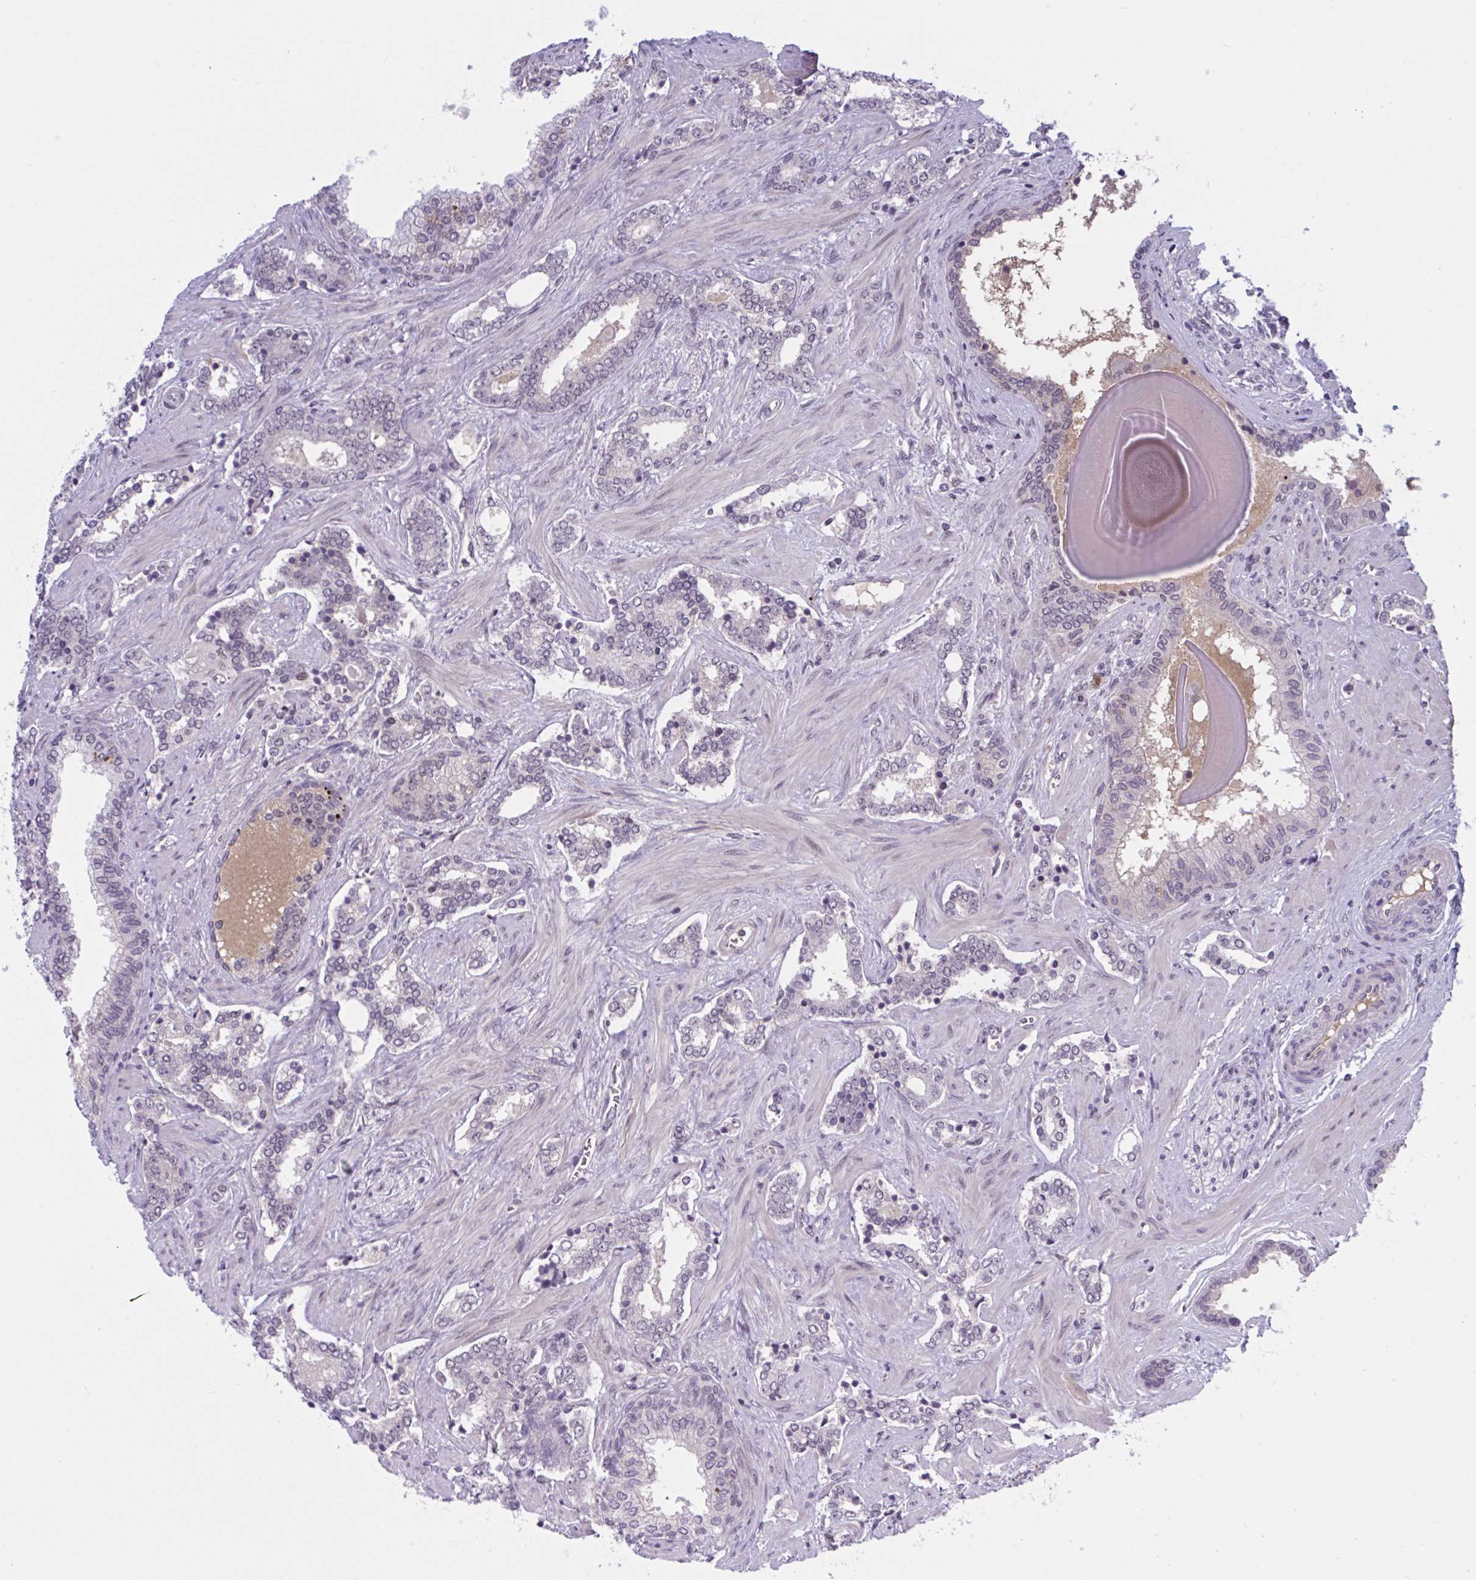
{"staining": {"intensity": "negative", "quantity": "none", "location": "none"}, "tissue": "prostate cancer", "cell_type": "Tumor cells", "image_type": "cancer", "snomed": [{"axis": "morphology", "description": "Adenocarcinoma, High grade"}, {"axis": "topography", "description": "Prostate"}], "caption": "Tumor cells are negative for brown protein staining in prostate cancer (high-grade adenocarcinoma).", "gene": "TTC7B", "patient": {"sex": "male", "age": 60}}